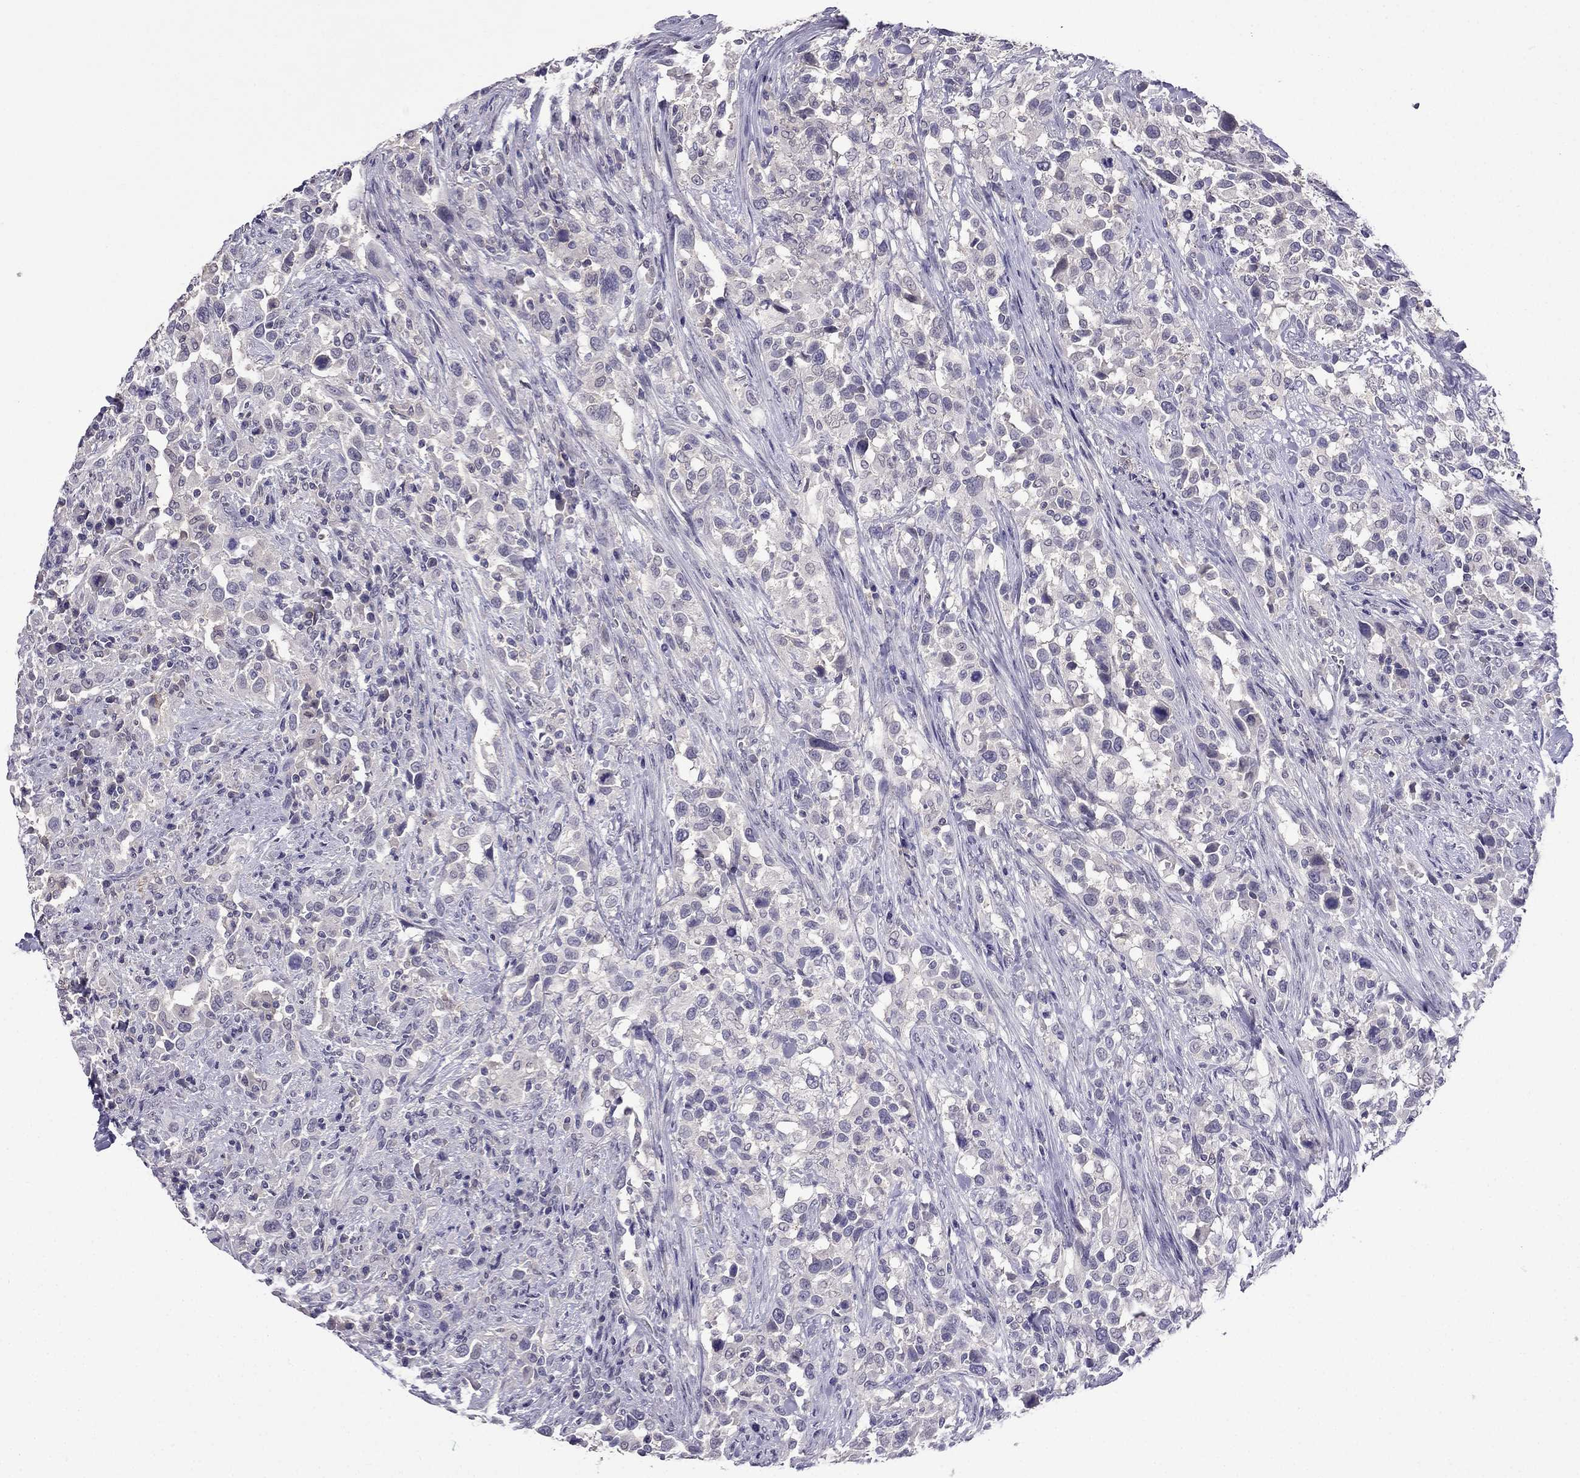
{"staining": {"intensity": "negative", "quantity": "none", "location": "none"}, "tissue": "urothelial cancer", "cell_type": "Tumor cells", "image_type": "cancer", "snomed": [{"axis": "morphology", "description": "Urothelial carcinoma, NOS"}, {"axis": "morphology", "description": "Urothelial carcinoma, High grade"}, {"axis": "topography", "description": "Urinary bladder"}], "caption": "A photomicrograph of urothelial cancer stained for a protein reveals no brown staining in tumor cells.", "gene": "AQP9", "patient": {"sex": "female", "age": 64}}